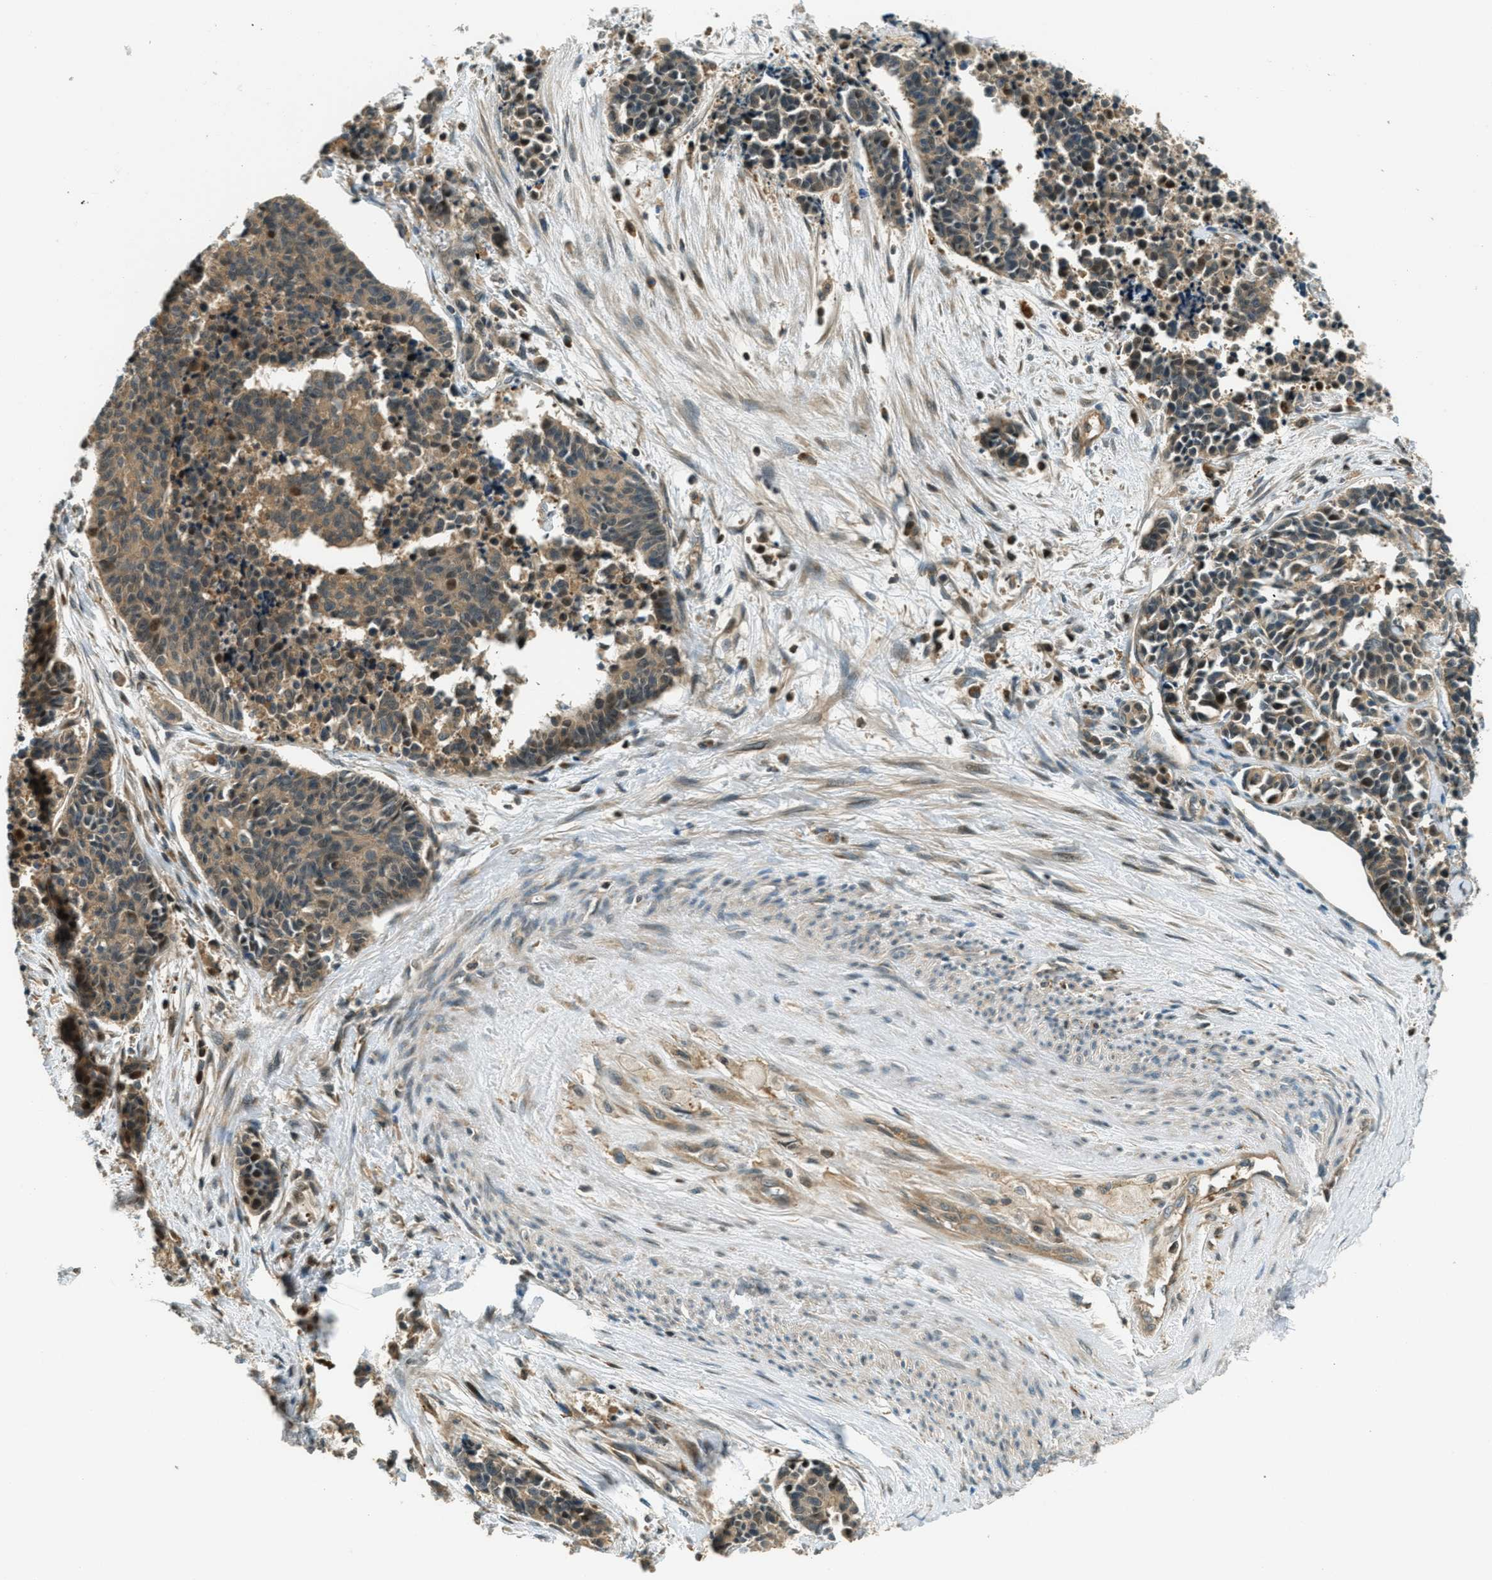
{"staining": {"intensity": "moderate", "quantity": ">75%", "location": "cytoplasmic/membranous"}, "tissue": "cervical cancer", "cell_type": "Tumor cells", "image_type": "cancer", "snomed": [{"axis": "morphology", "description": "Squamous cell carcinoma, NOS"}, {"axis": "topography", "description": "Cervix"}], "caption": "DAB immunohistochemical staining of human cervical cancer (squamous cell carcinoma) exhibits moderate cytoplasmic/membranous protein staining in about >75% of tumor cells. (IHC, brightfield microscopy, high magnification).", "gene": "PTPN23", "patient": {"sex": "female", "age": 35}}